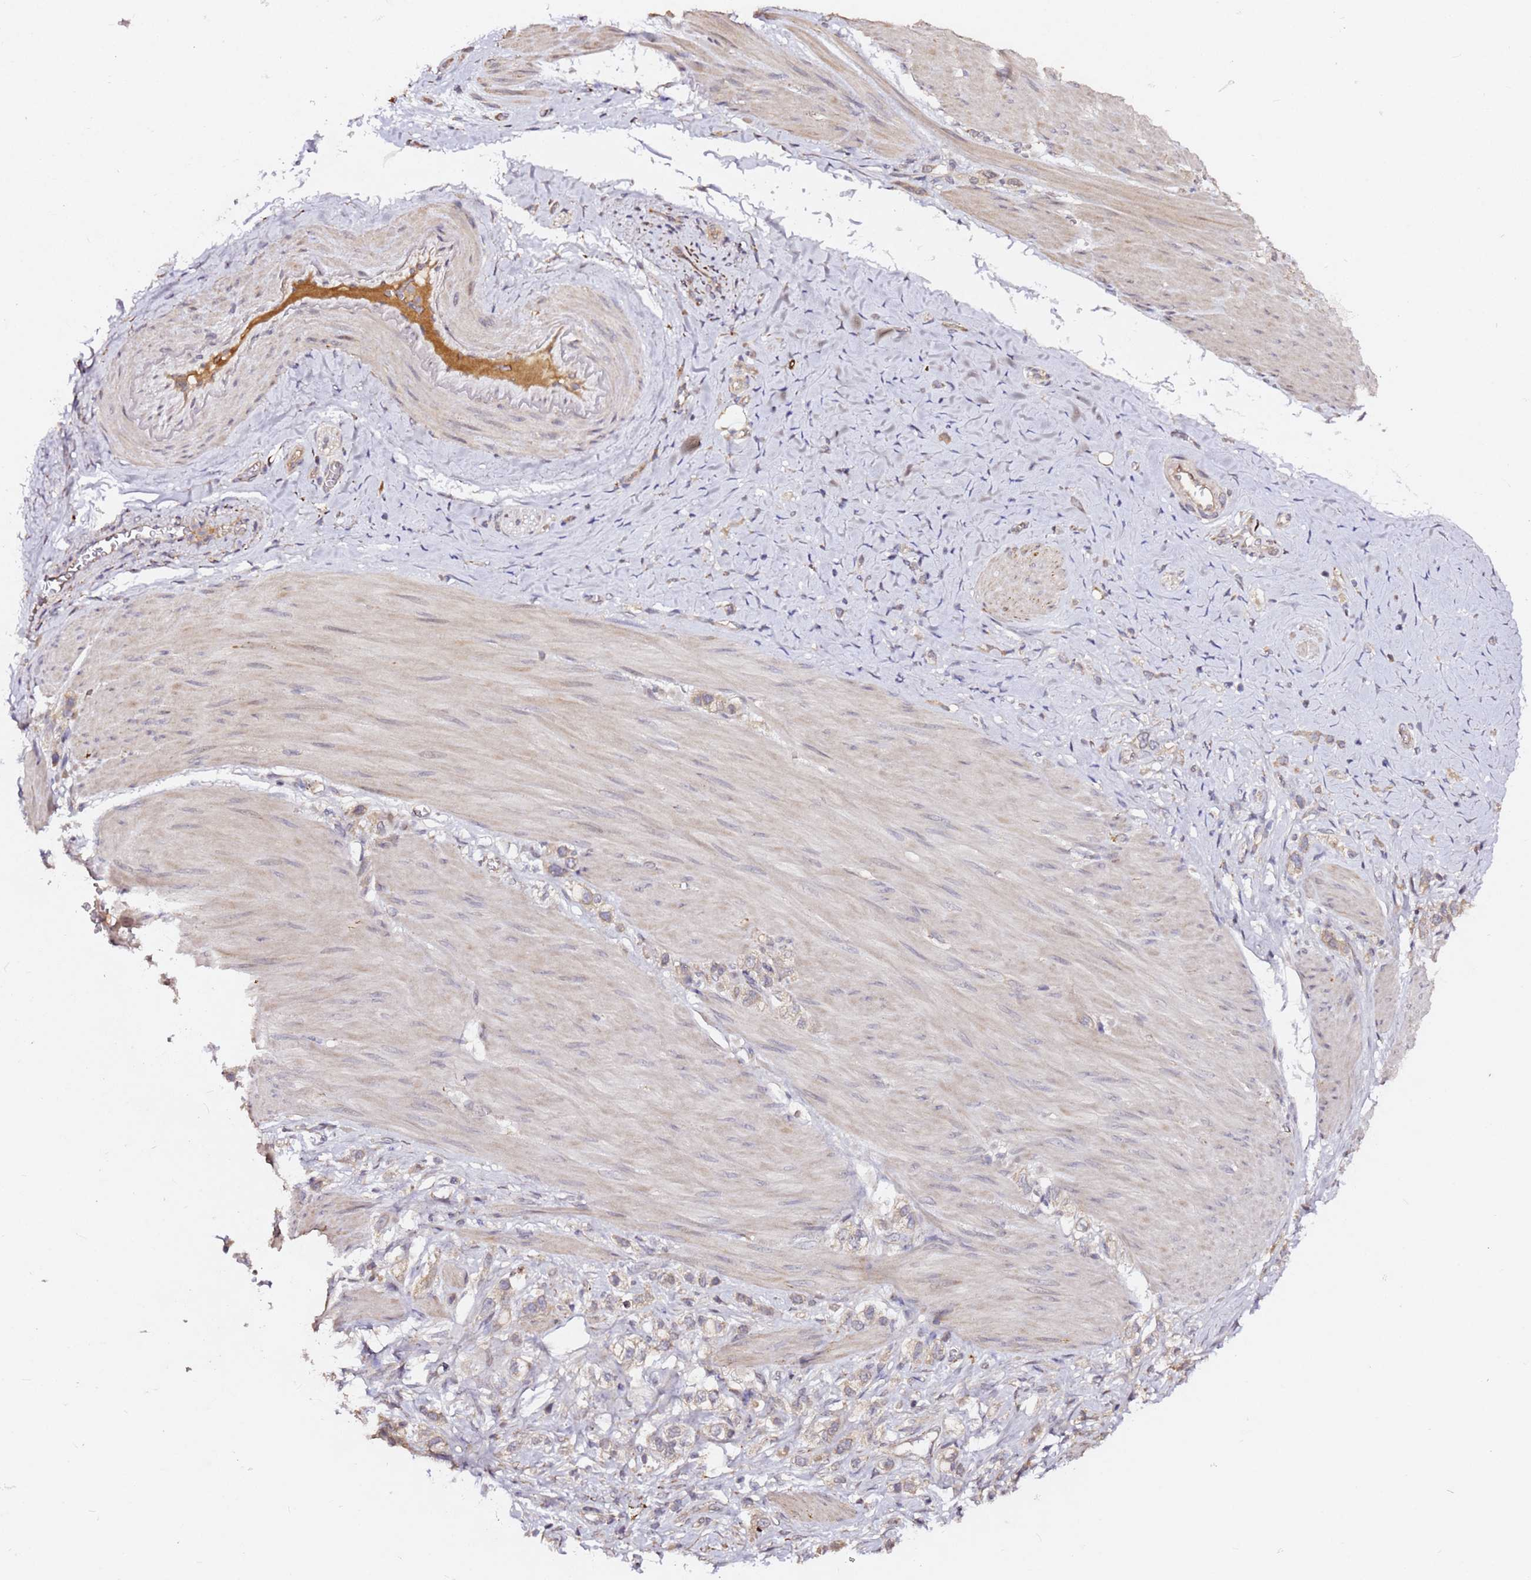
{"staining": {"intensity": "weak", "quantity": "<25%", "location": "cytoplasmic/membranous"}, "tissue": "stomach cancer", "cell_type": "Tumor cells", "image_type": "cancer", "snomed": [{"axis": "morphology", "description": "Adenocarcinoma, NOS"}, {"axis": "topography", "description": "Stomach"}], "caption": "Protein analysis of stomach cancer (adenocarcinoma) shows no significant staining in tumor cells.", "gene": "ALG11", "patient": {"sex": "female", "age": 65}}